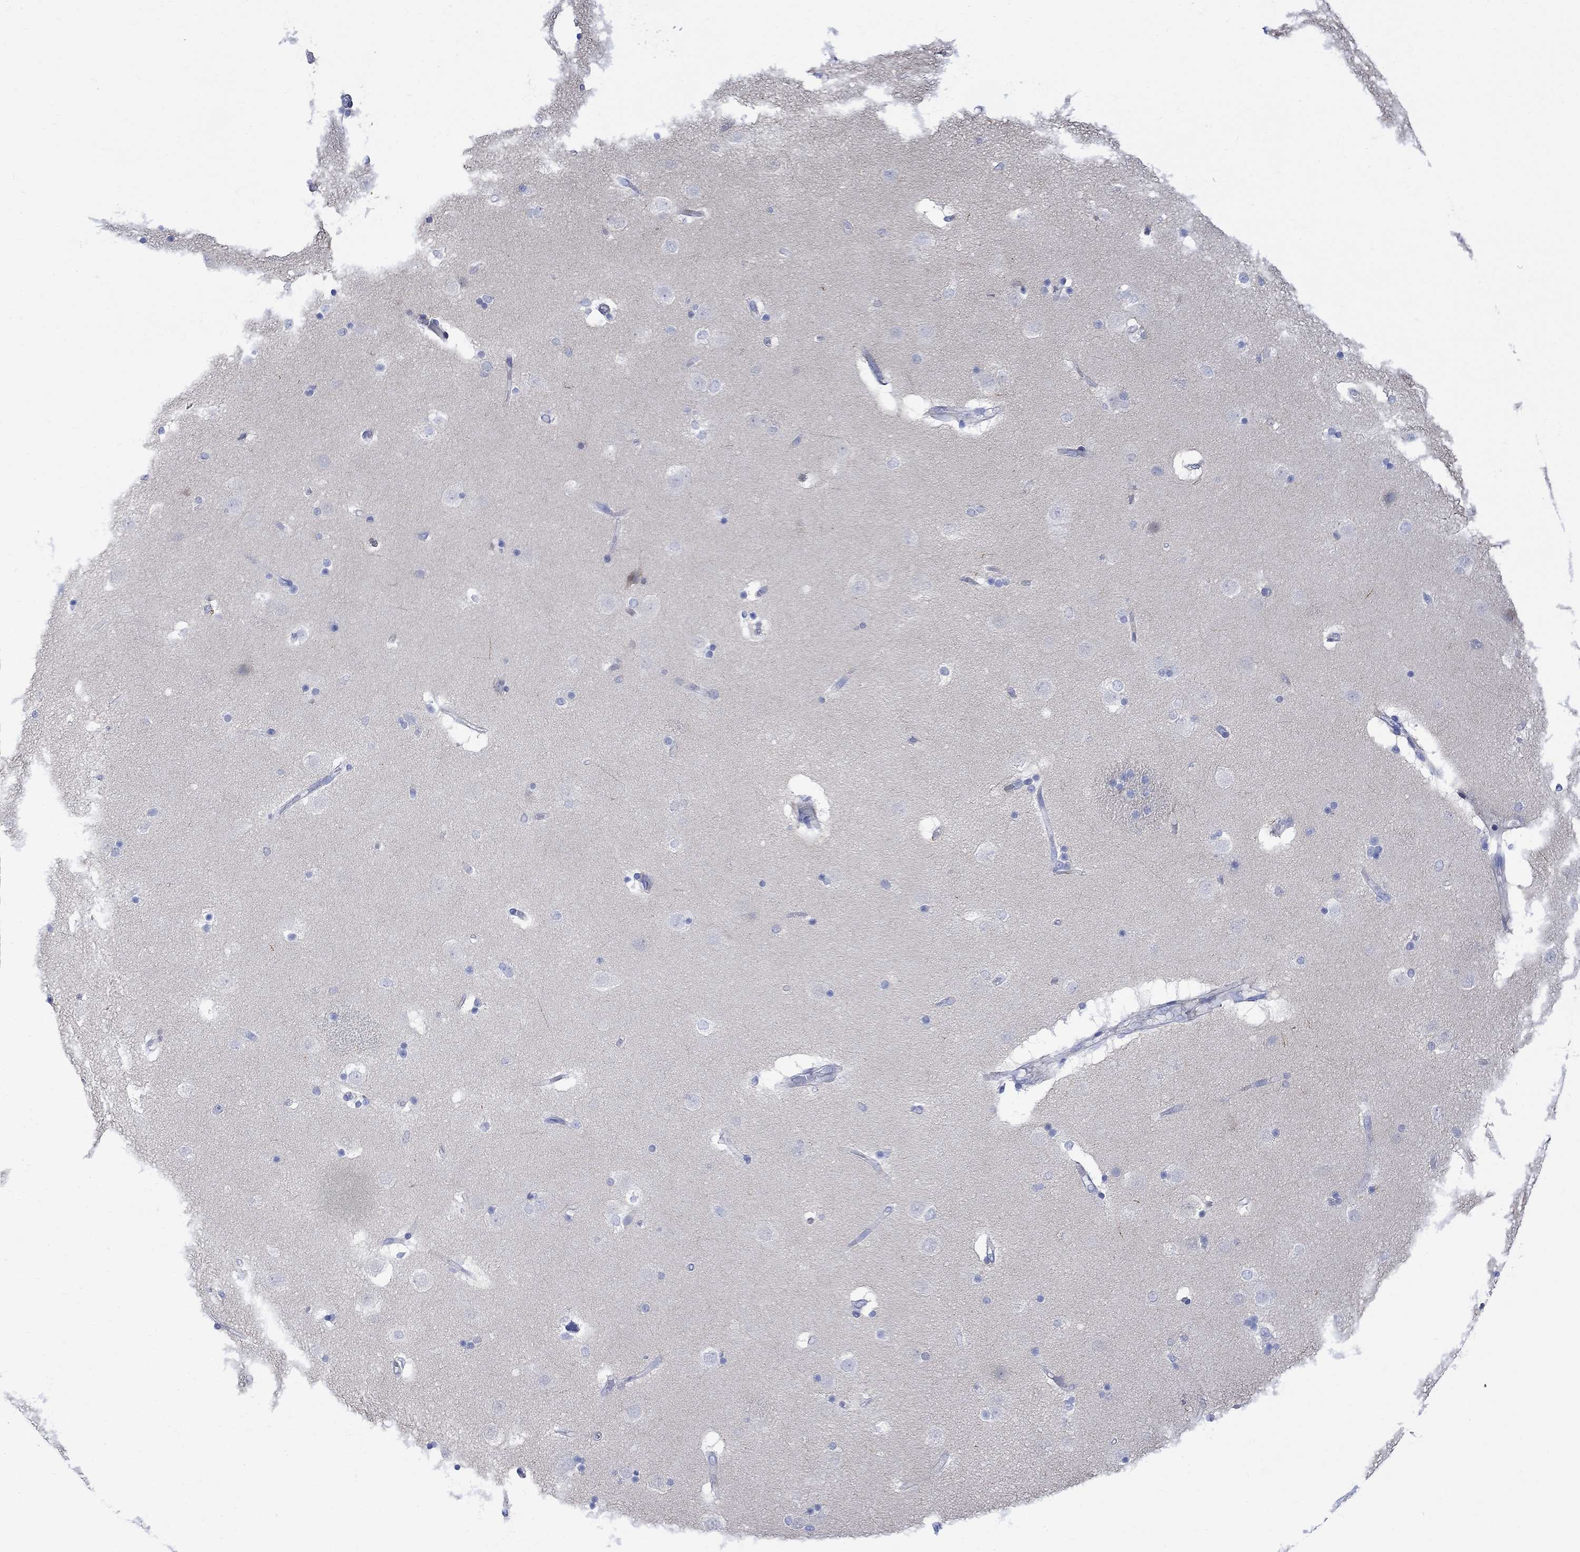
{"staining": {"intensity": "negative", "quantity": "none", "location": "none"}, "tissue": "caudate", "cell_type": "Glial cells", "image_type": "normal", "snomed": [{"axis": "morphology", "description": "Normal tissue, NOS"}, {"axis": "topography", "description": "Lateral ventricle wall"}], "caption": "A high-resolution photomicrograph shows immunohistochemistry staining of benign caudate, which shows no significant positivity in glial cells. Brightfield microscopy of IHC stained with DAB (3,3'-diaminobenzidine) (brown) and hematoxylin (blue), captured at high magnification.", "gene": "ARSK", "patient": {"sex": "male", "age": 51}}